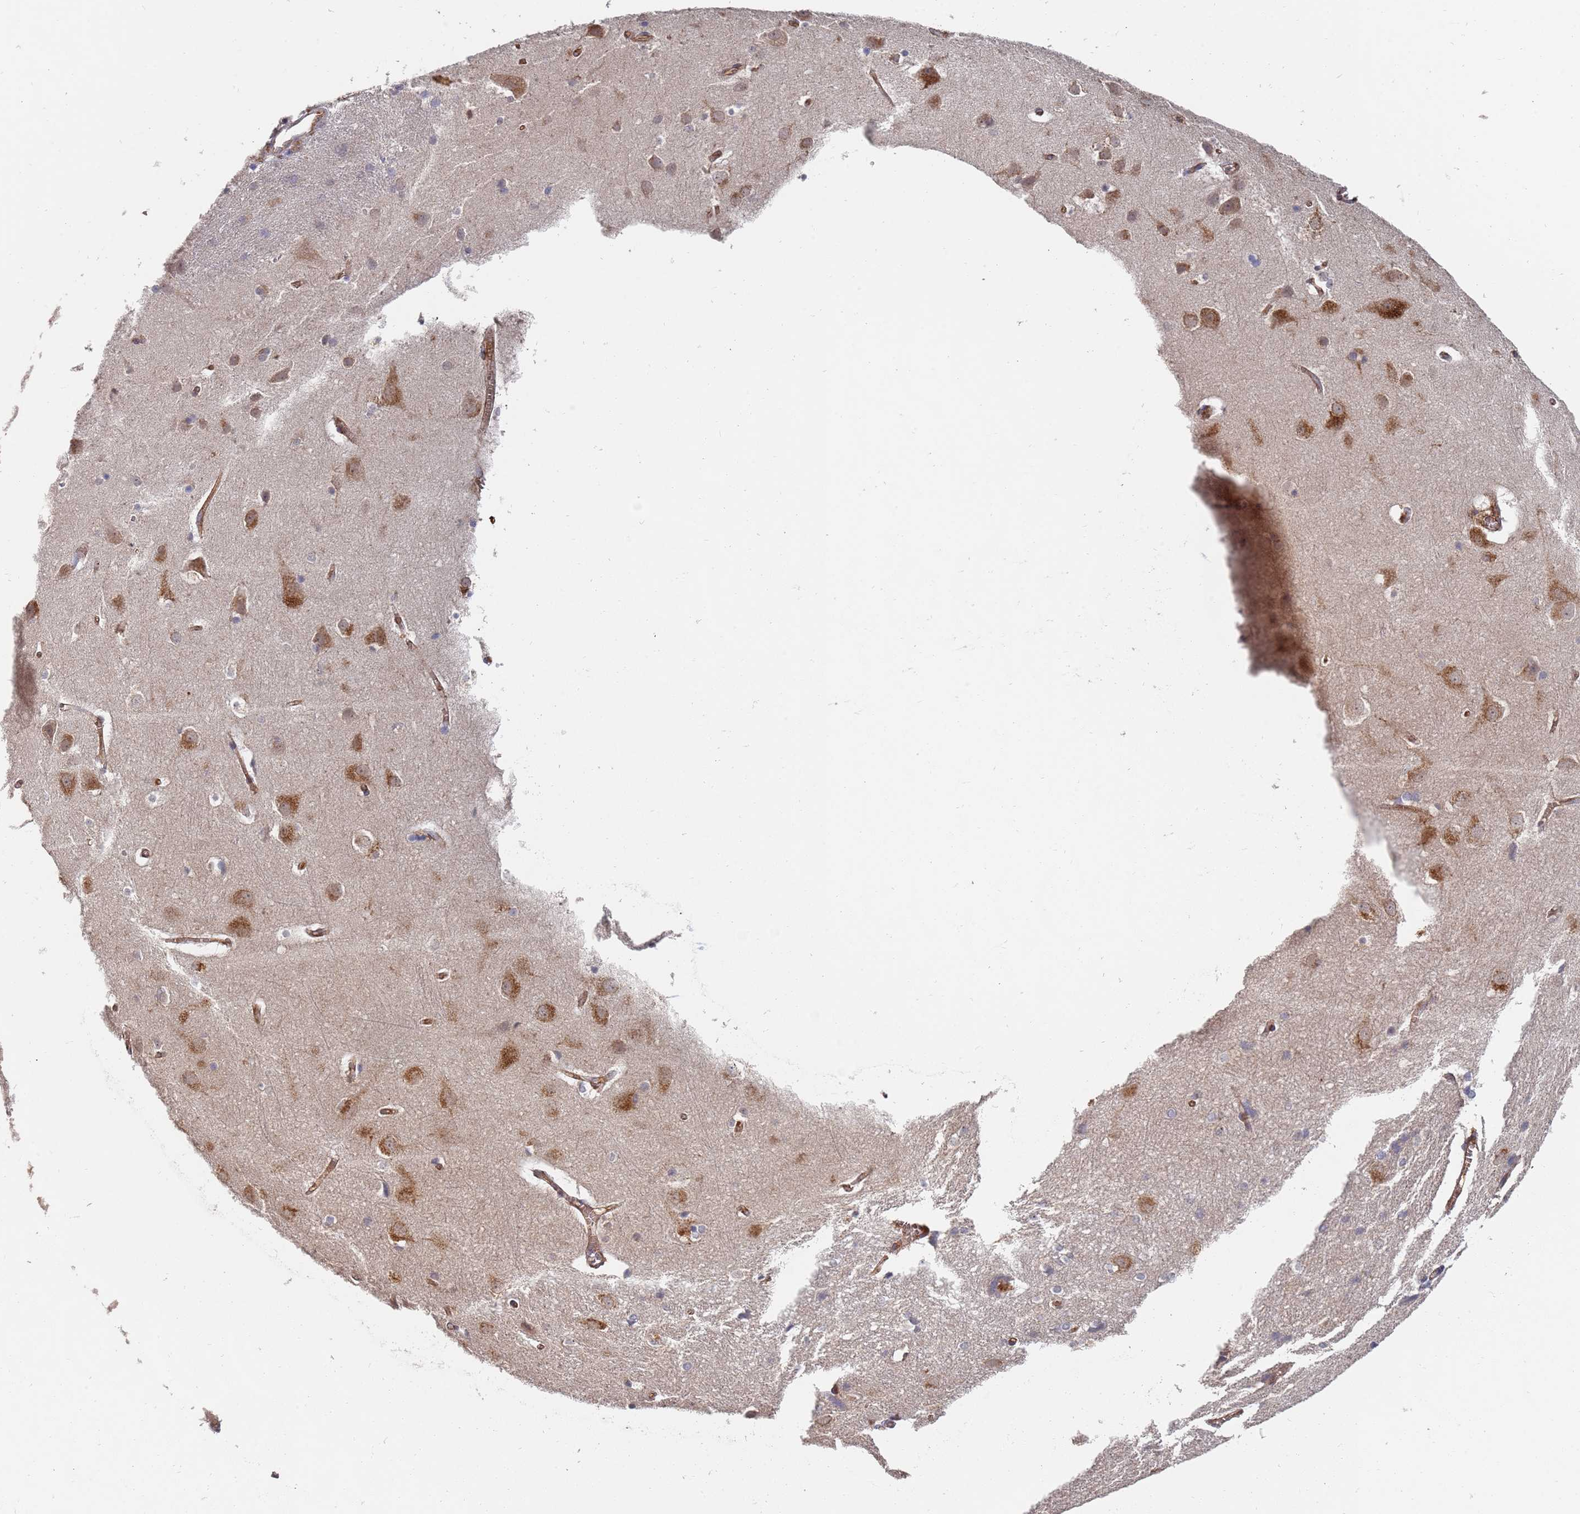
{"staining": {"intensity": "moderate", "quantity": ">75%", "location": "cytoplasmic/membranous"}, "tissue": "cerebral cortex", "cell_type": "Endothelial cells", "image_type": "normal", "snomed": [{"axis": "morphology", "description": "Normal tissue, NOS"}, {"axis": "topography", "description": "Cerebral cortex"}], "caption": "Moderate cytoplasmic/membranous protein staining is seen in approximately >75% of endothelial cells in cerebral cortex.", "gene": "ABCB6", "patient": {"sex": "male", "age": 54}}